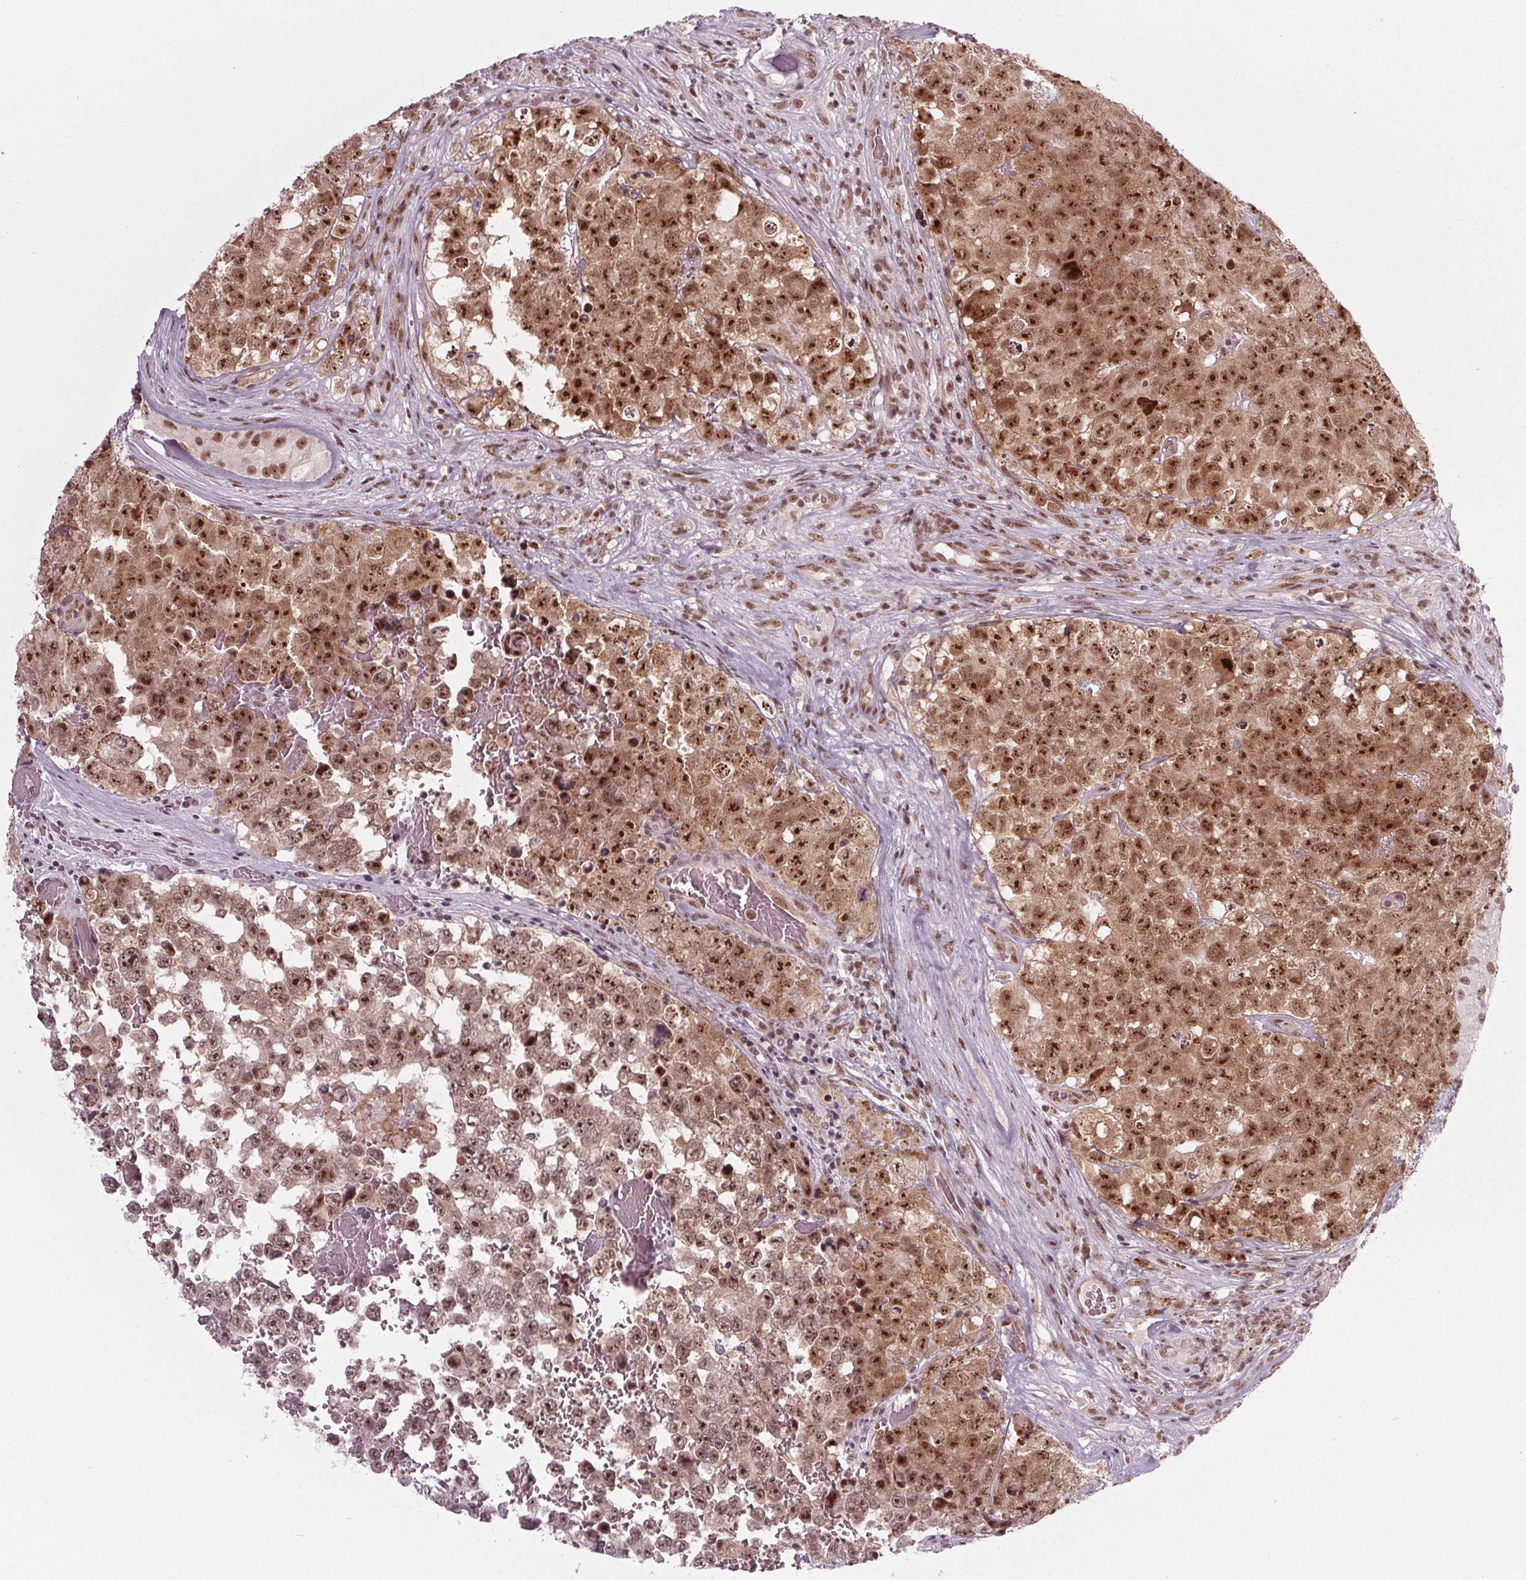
{"staining": {"intensity": "strong", "quantity": ">75%", "location": "nuclear"}, "tissue": "testis cancer", "cell_type": "Tumor cells", "image_type": "cancer", "snomed": [{"axis": "morphology", "description": "Carcinoma, Embryonal, NOS"}, {"axis": "topography", "description": "Testis"}], "caption": "Human embryonal carcinoma (testis) stained with a brown dye exhibits strong nuclear positive positivity in approximately >75% of tumor cells.", "gene": "DDX41", "patient": {"sex": "male", "age": 18}}